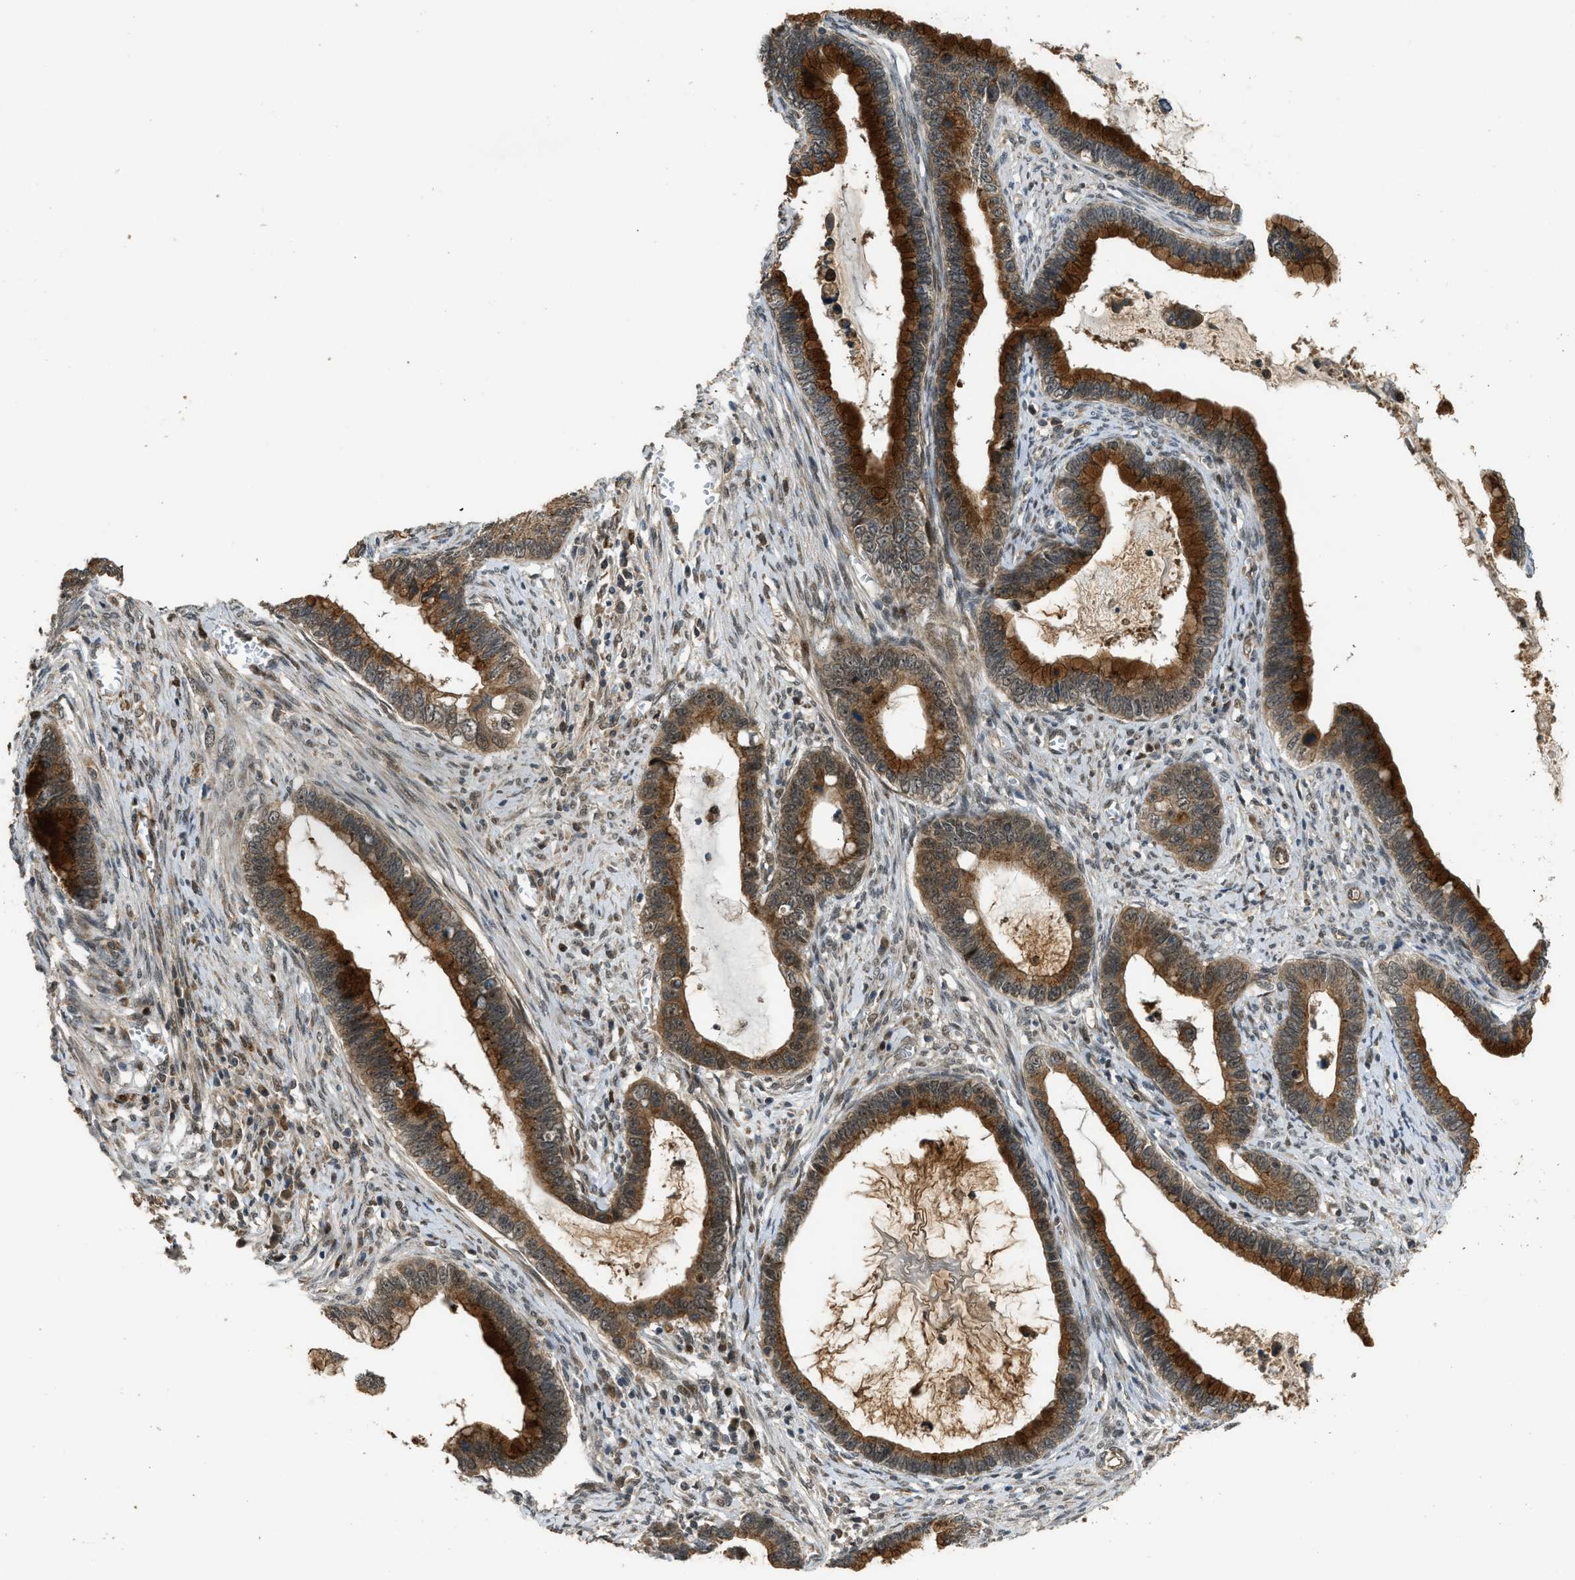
{"staining": {"intensity": "strong", "quantity": ">75%", "location": "cytoplasmic/membranous,nuclear"}, "tissue": "cervical cancer", "cell_type": "Tumor cells", "image_type": "cancer", "snomed": [{"axis": "morphology", "description": "Adenocarcinoma, NOS"}, {"axis": "topography", "description": "Cervix"}], "caption": "Protein expression analysis of cervical adenocarcinoma shows strong cytoplasmic/membranous and nuclear staining in about >75% of tumor cells.", "gene": "GET1", "patient": {"sex": "female", "age": 44}}